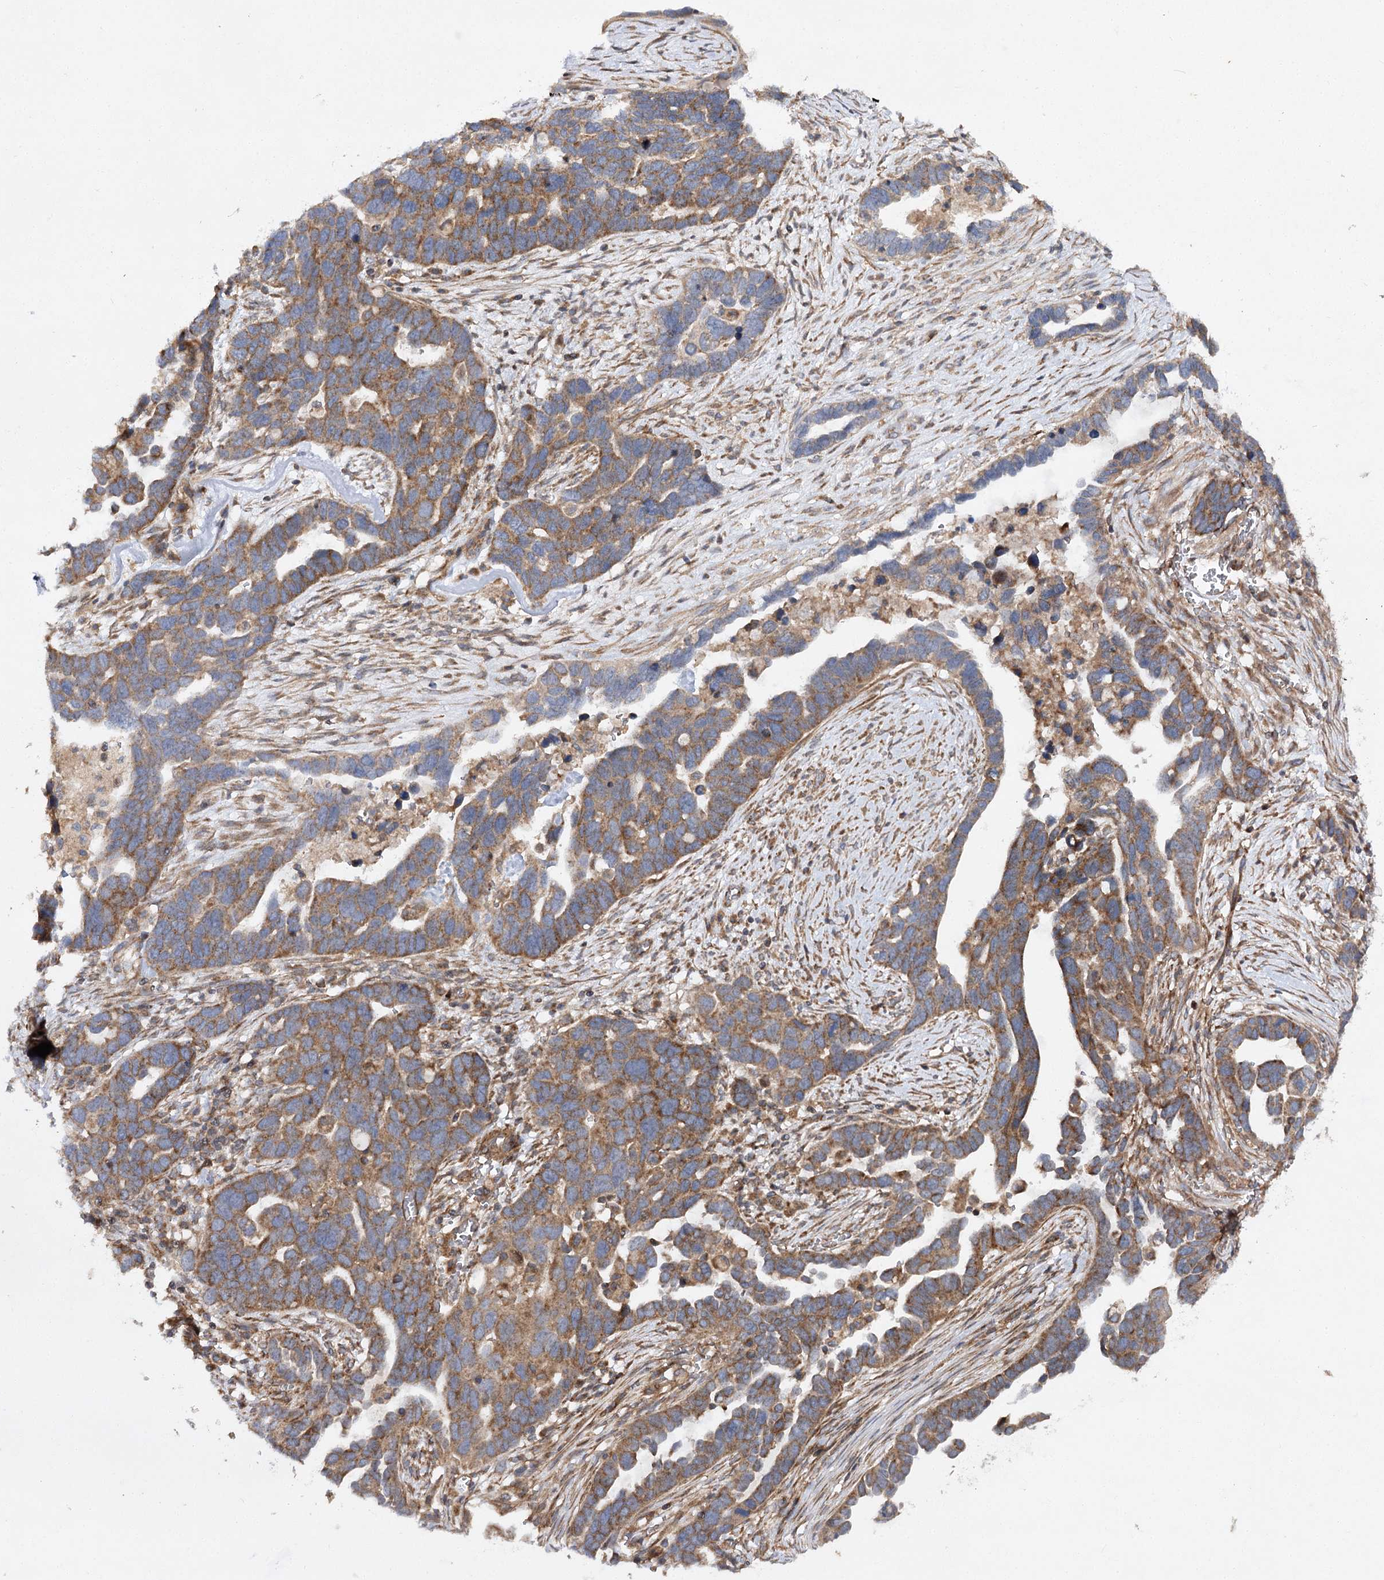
{"staining": {"intensity": "moderate", "quantity": ">75%", "location": "cytoplasmic/membranous"}, "tissue": "ovarian cancer", "cell_type": "Tumor cells", "image_type": "cancer", "snomed": [{"axis": "morphology", "description": "Cystadenocarcinoma, serous, NOS"}, {"axis": "topography", "description": "Ovary"}], "caption": "DAB immunohistochemical staining of ovarian cancer (serous cystadenocarcinoma) displays moderate cytoplasmic/membranous protein expression in approximately >75% of tumor cells. (Brightfield microscopy of DAB IHC at high magnification).", "gene": "DNAJC13", "patient": {"sex": "female", "age": 54}}